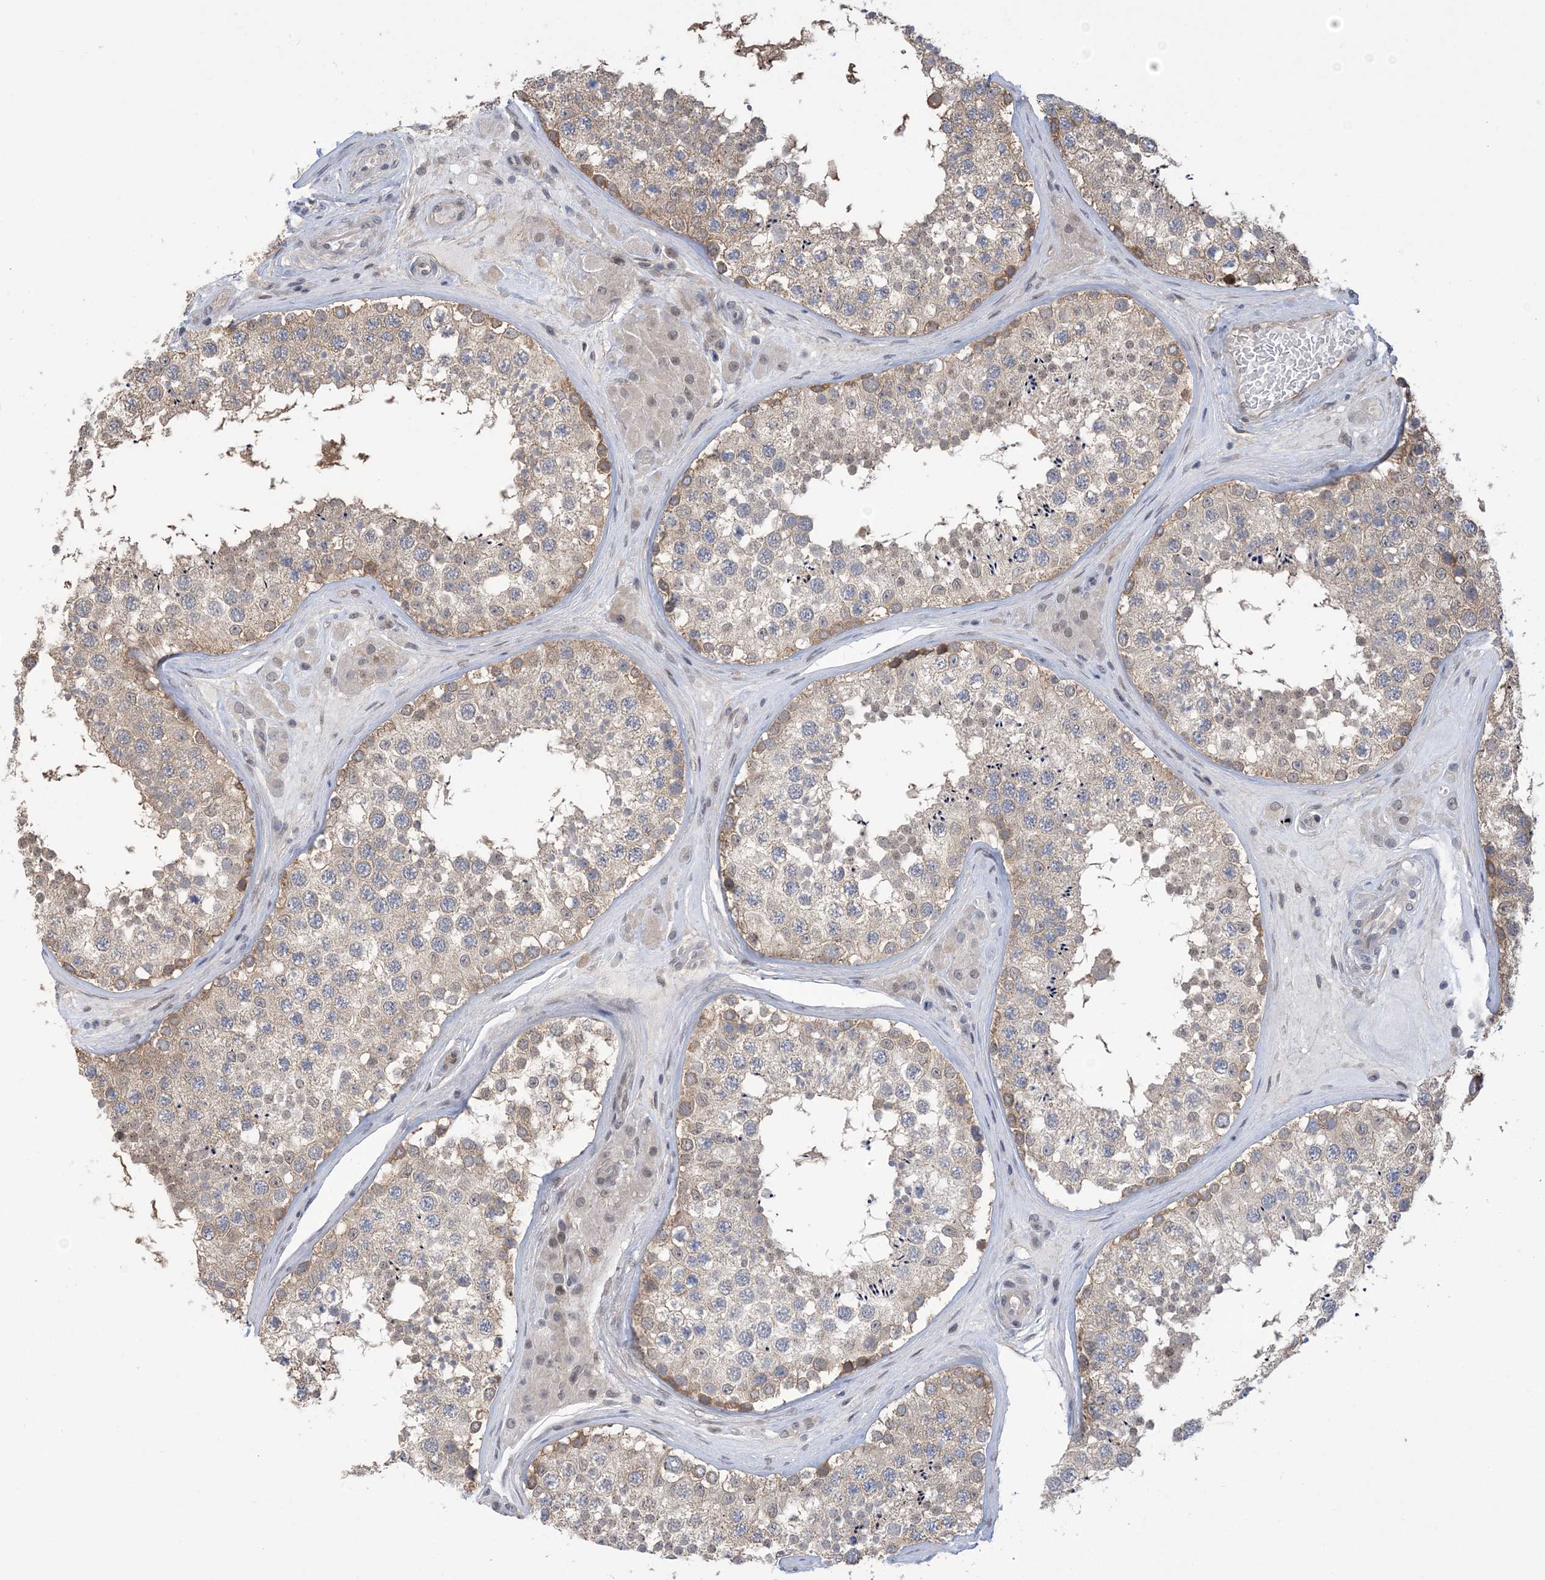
{"staining": {"intensity": "moderate", "quantity": "<25%", "location": "cytoplasmic/membranous"}, "tissue": "testis", "cell_type": "Cells in seminiferous ducts", "image_type": "normal", "snomed": [{"axis": "morphology", "description": "Normal tissue, NOS"}, {"axis": "topography", "description": "Testis"}], "caption": "Immunohistochemical staining of unremarkable testis reveals low levels of moderate cytoplasmic/membranous expression in about <25% of cells in seminiferous ducts. (DAB IHC with brightfield microscopy, high magnification).", "gene": "ZNF8", "patient": {"sex": "male", "age": 46}}